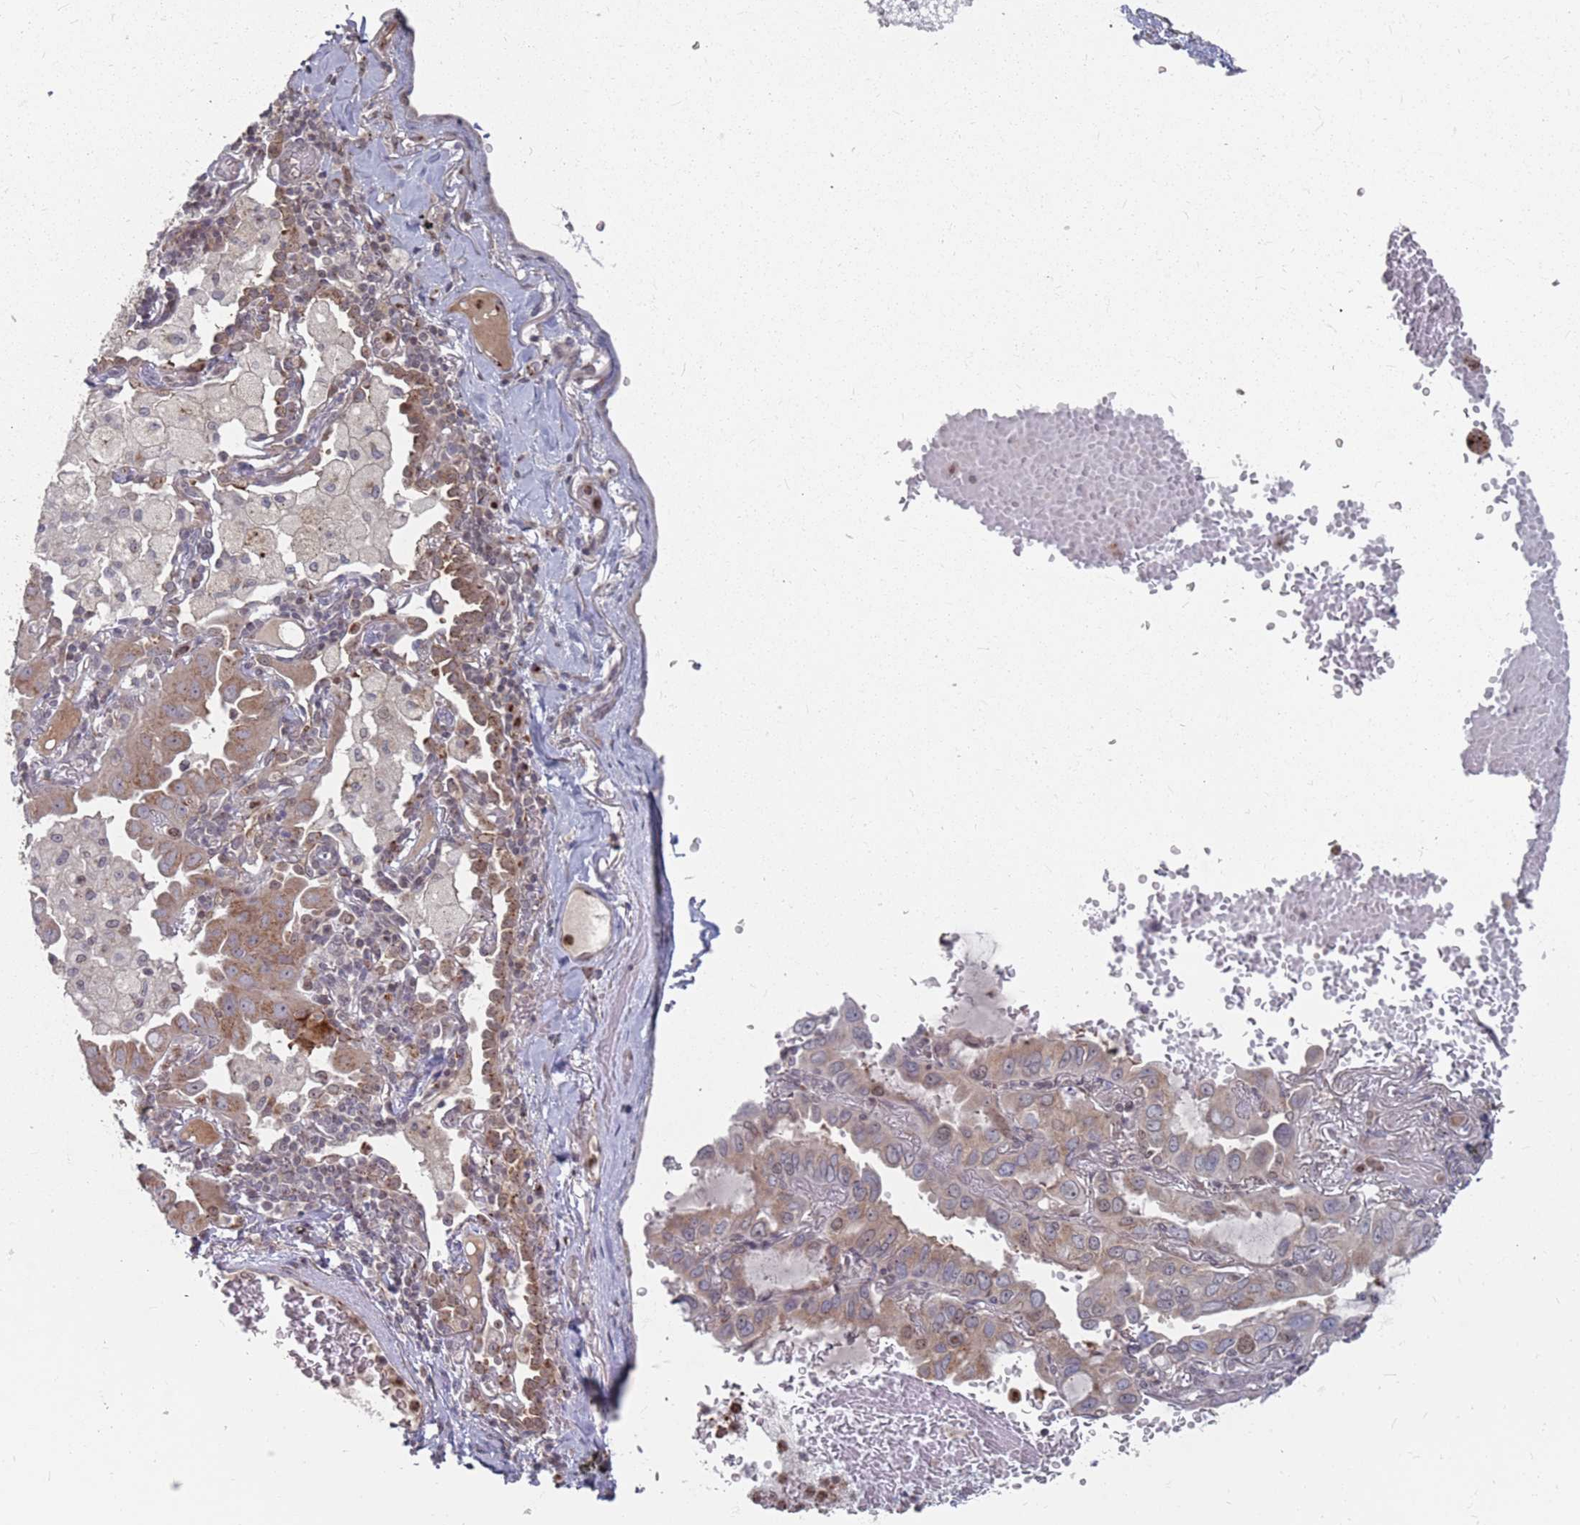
{"staining": {"intensity": "moderate", "quantity": ">75%", "location": "cytoplasmic/membranous"}, "tissue": "lung cancer", "cell_type": "Tumor cells", "image_type": "cancer", "snomed": [{"axis": "morphology", "description": "Adenocarcinoma, NOS"}, {"axis": "topography", "description": "Lung"}], "caption": "Immunohistochemical staining of human lung adenocarcinoma shows moderate cytoplasmic/membranous protein positivity in approximately >75% of tumor cells.", "gene": "FMO4", "patient": {"sex": "male", "age": 64}}